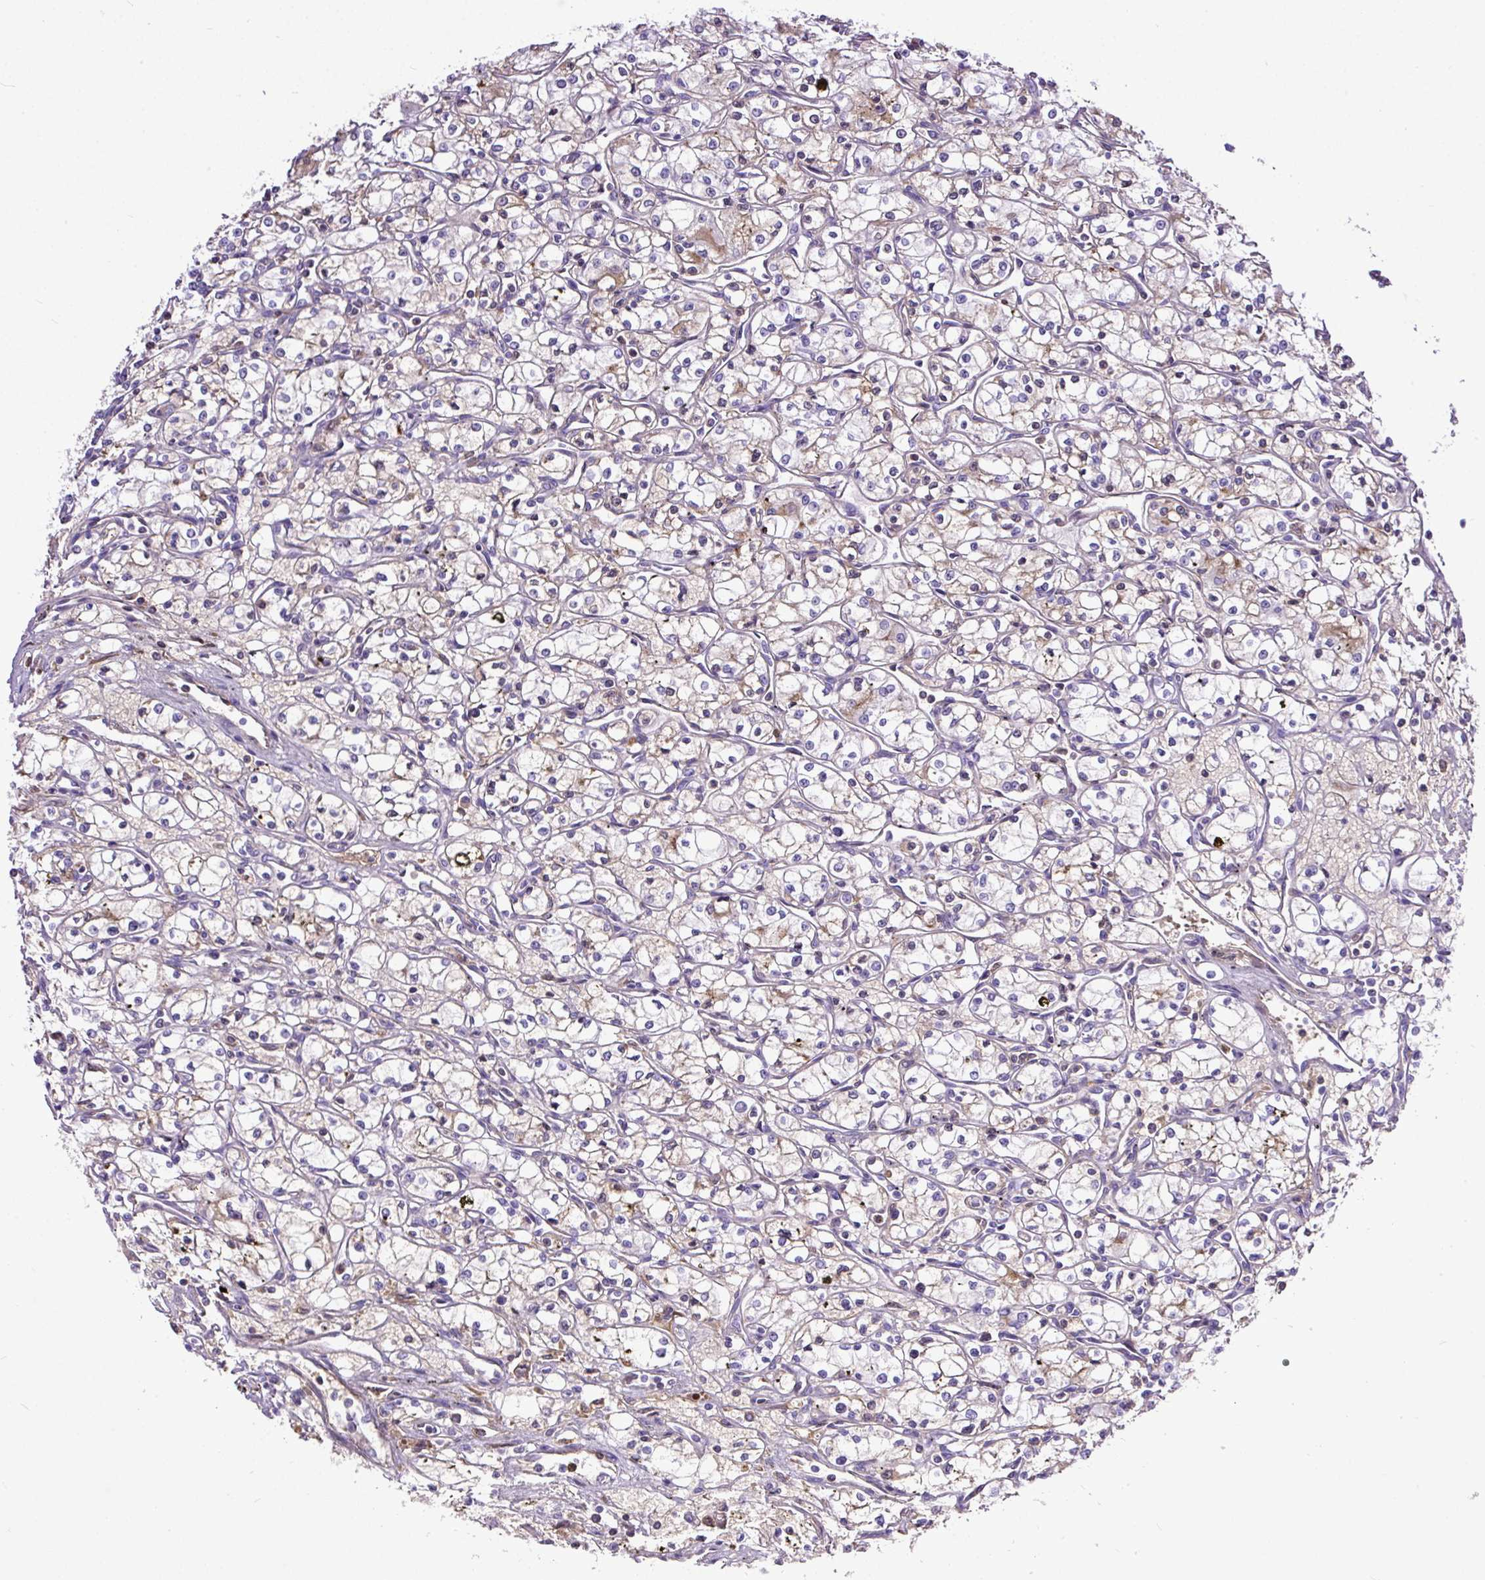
{"staining": {"intensity": "weak", "quantity": "<25%", "location": "cytoplasmic/membranous"}, "tissue": "renal cancer", "cell_type": "Tumor cells", "image_type": "cancer", "snomed": [{"axis": "morphology", "description": "Adenocarcinoma, NOS"}, {"axis": "topography", "description": "Kidney"}], "caption": "This image is of renal cancer stained with immunohistochemistry to label a protein in brown with the nuclei are counter-stained blue. There is no expression in tumor cells.", "gene": "CLEC3B", "patient": {"sex": "male", "age": 59}}